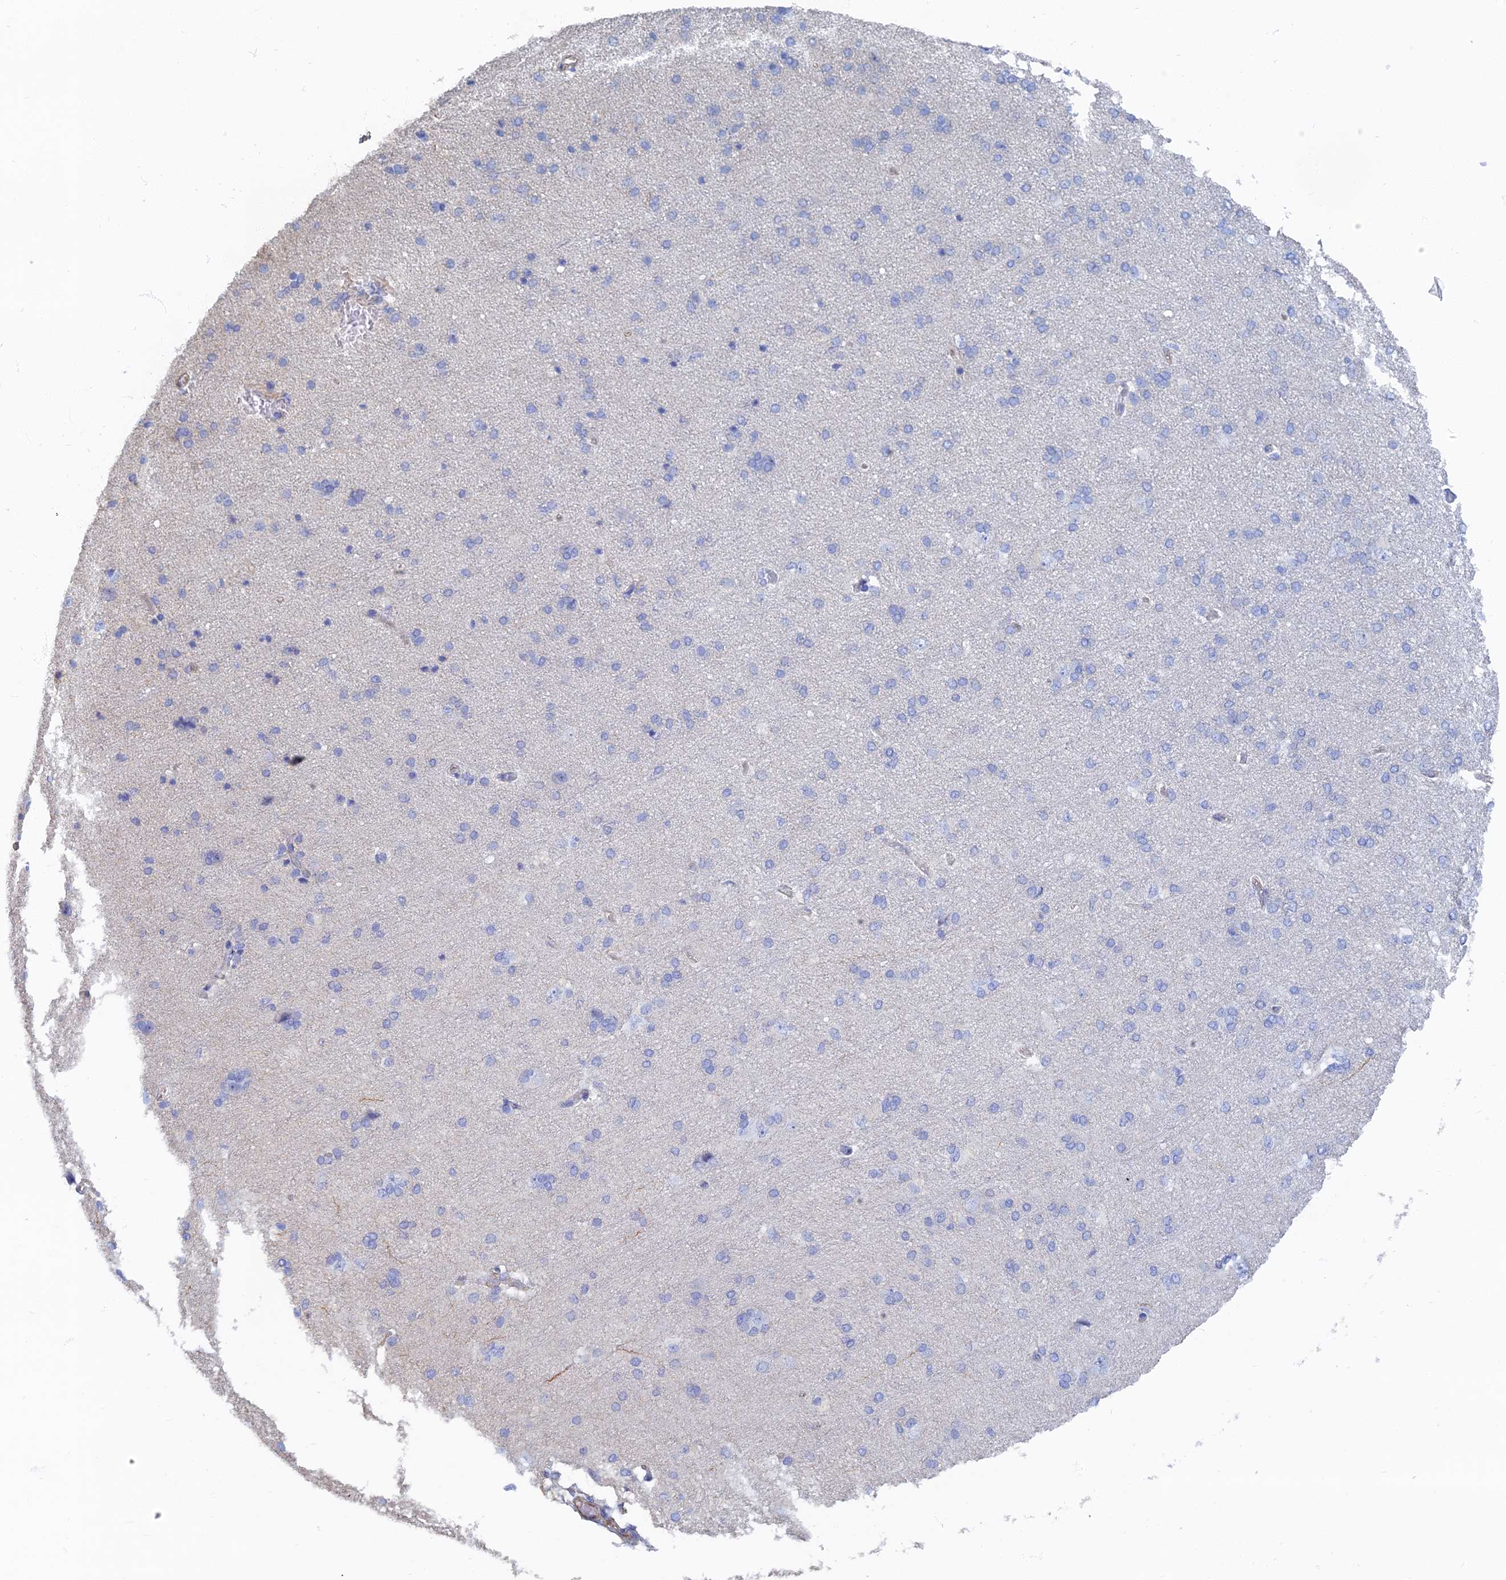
{"staining": {"intensity": "negative", "quantity": "none", "location": "none"}, "tissue": "cerebral cortex", "cell_type": "Endothelial cells", "image_type": "normal", "snomed": [{"axis": "morphology", "description": "Normal tissue, NOS"}, {"axis": "topography", "description": "Cerebral cortex"}], "caption": "Immunohistochemistry (IHC) micrograph of unremarkable cerebral cortex: human cerebral cortex stained with DAB shows no significant protein staining in endothelial cells. The staining is performed using DAB (3,3'-diaminobenzidine) brown chromogen with nuclei counter-stained in using hematoxylin.", "gene": "RMC1", "patient": {"sex": "male", "age": 62}}